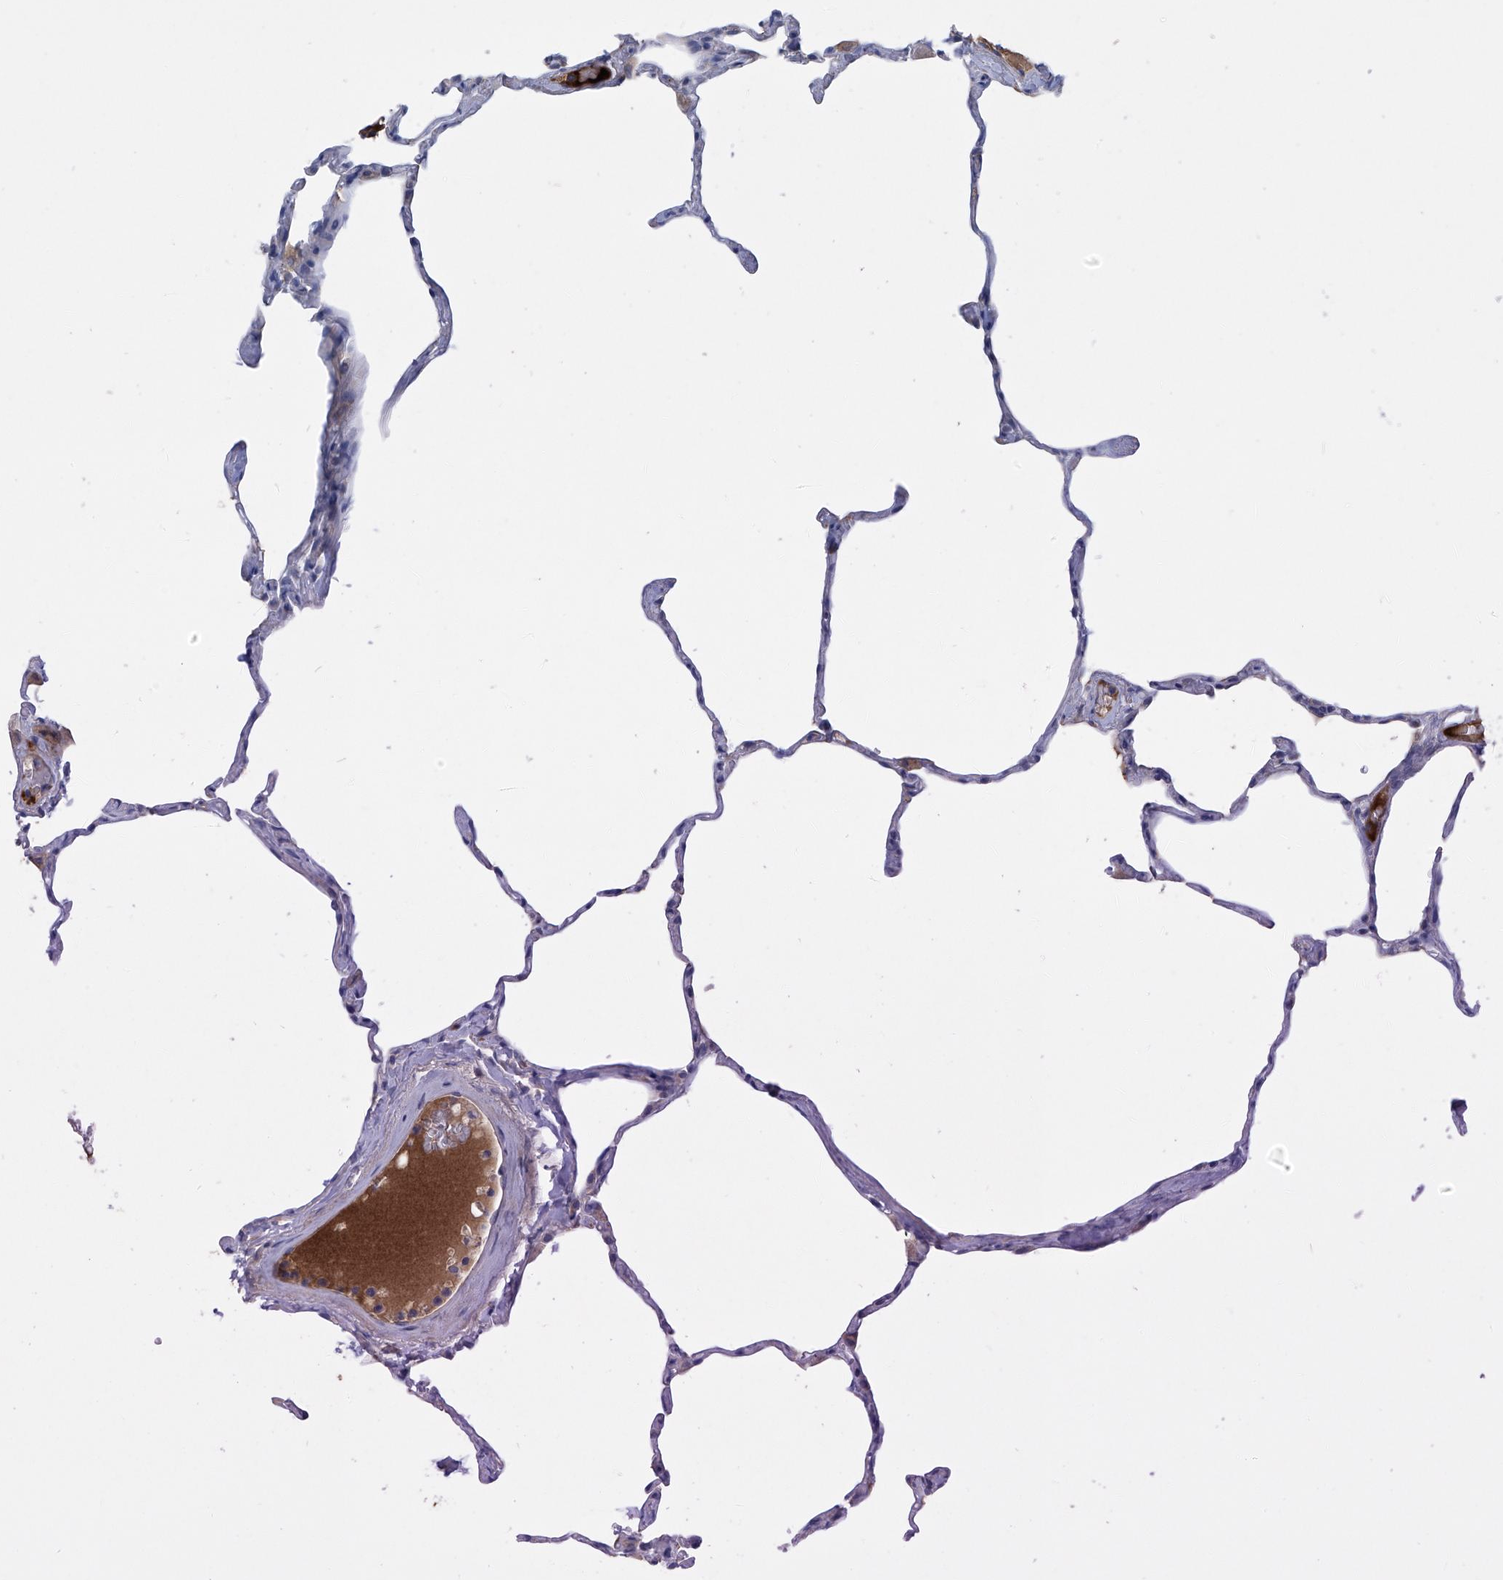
{"staining": {"intensity": "weak", "quantity": "<25%", "location": "cytoplasmic/membranous"}, "tissue": "lung", "cell_type": "Alveolar cells", "image_type": "normal", "snomed": [{"axis": "morphology", "description": "Normal tissue, NOS"}, {"axis": "topography", "description": "Lung"}], "caption": "IHC histopathology image of unremarkable lung stained for a protein (brown), which exhibits no positivity in alveolar cells. (Immunohistochemistry, brightfield microscopy, high magnification).", "gene": "SLCO4A1", "patient": {"sex": "male", "age": 65}}